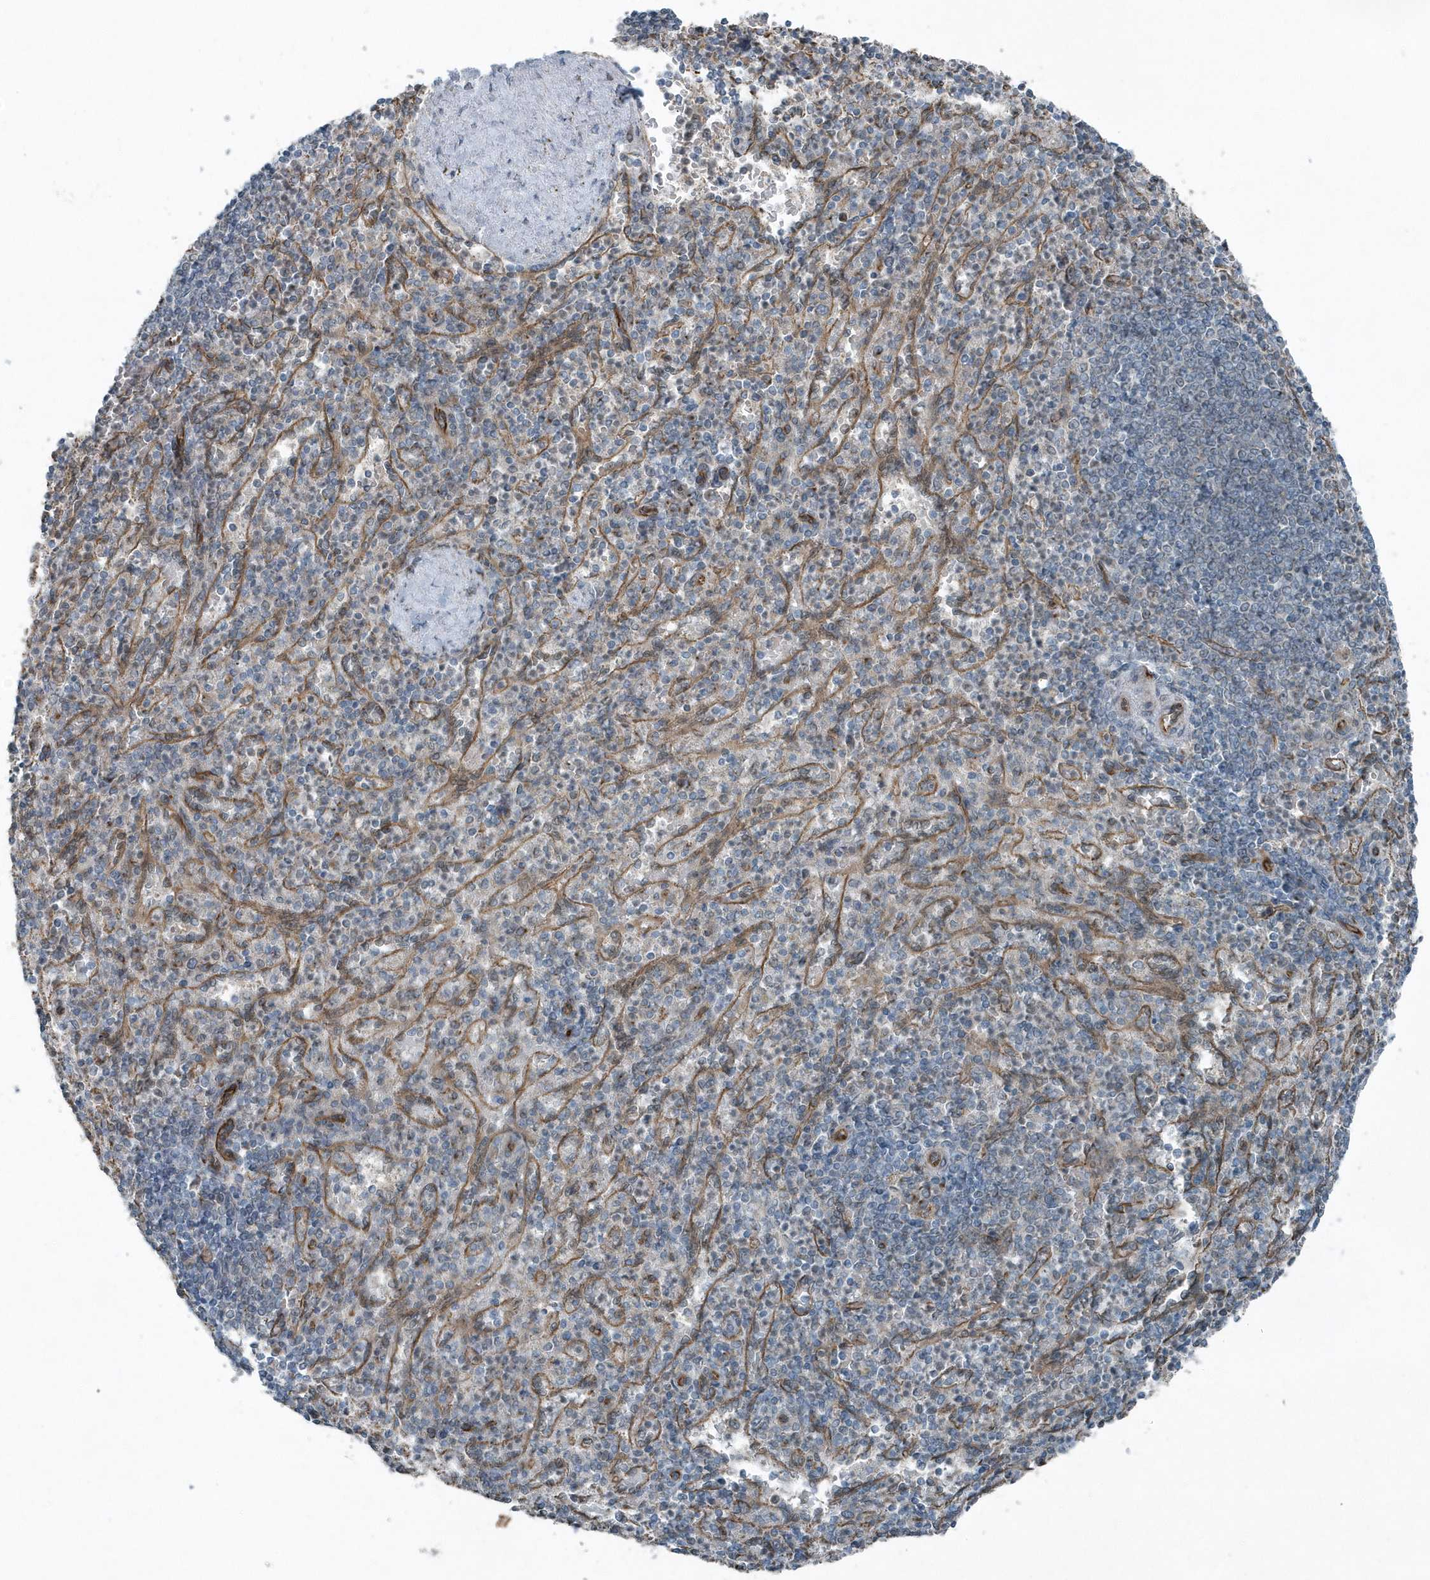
{"staining": {"intensity": "negative", "quantity": "none", "location": "none"}, "tissue": "spleen", "cell_type": "Cells in red pulp", "image_type": "normal", "snomed": [{"axis": "morphology", "description": "Normal tissue, NOS"}, {"axis": "topography", "description": "Spleen"}], "caption": "Immunohistochemistry (IHC) image of unremarkable human spleen stained for a protein (brown), which exhibits no positivity in cells in red pulp.", "gene": "GCC2", "patient": {"sex": "female", "age": 74}}